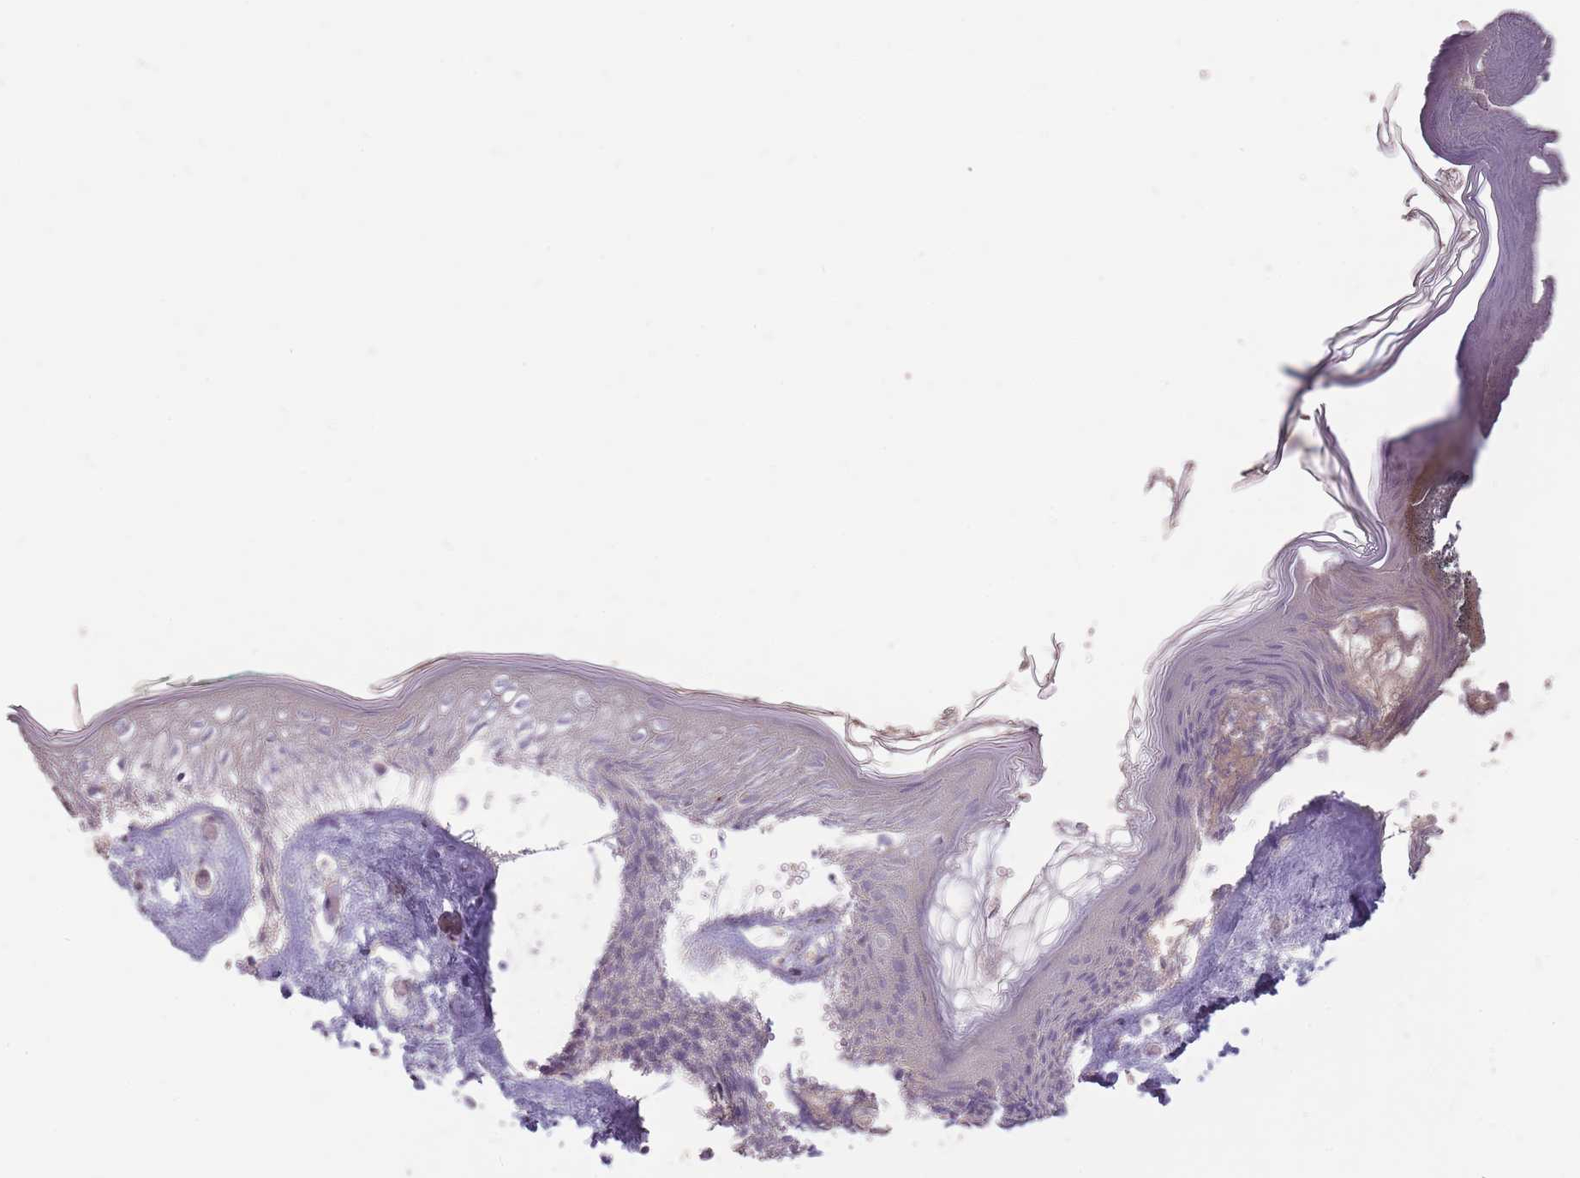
{"staining": {"intensity": "weak", "quantity": ">75%", "location": "cytoplasmic/membranous"}, "tissue": "skin", "cell_type": "Fibroblasts", "image_type": "normal", "snomed": [{"axis": "morphology", "description": "Normal tissue, NOS"}, {"axis": "topography", "description": "Skin"}], "caption": "Immunohistochemistry (IHC) histopathology image of normal human skin stained for a protein (brown), which exhibits low levels of weak cytoplasmic/membranous staining in about >75% of fibroblasts.", "gene": "LRATD2", "patient": {"sex": "female", "age": 34}}